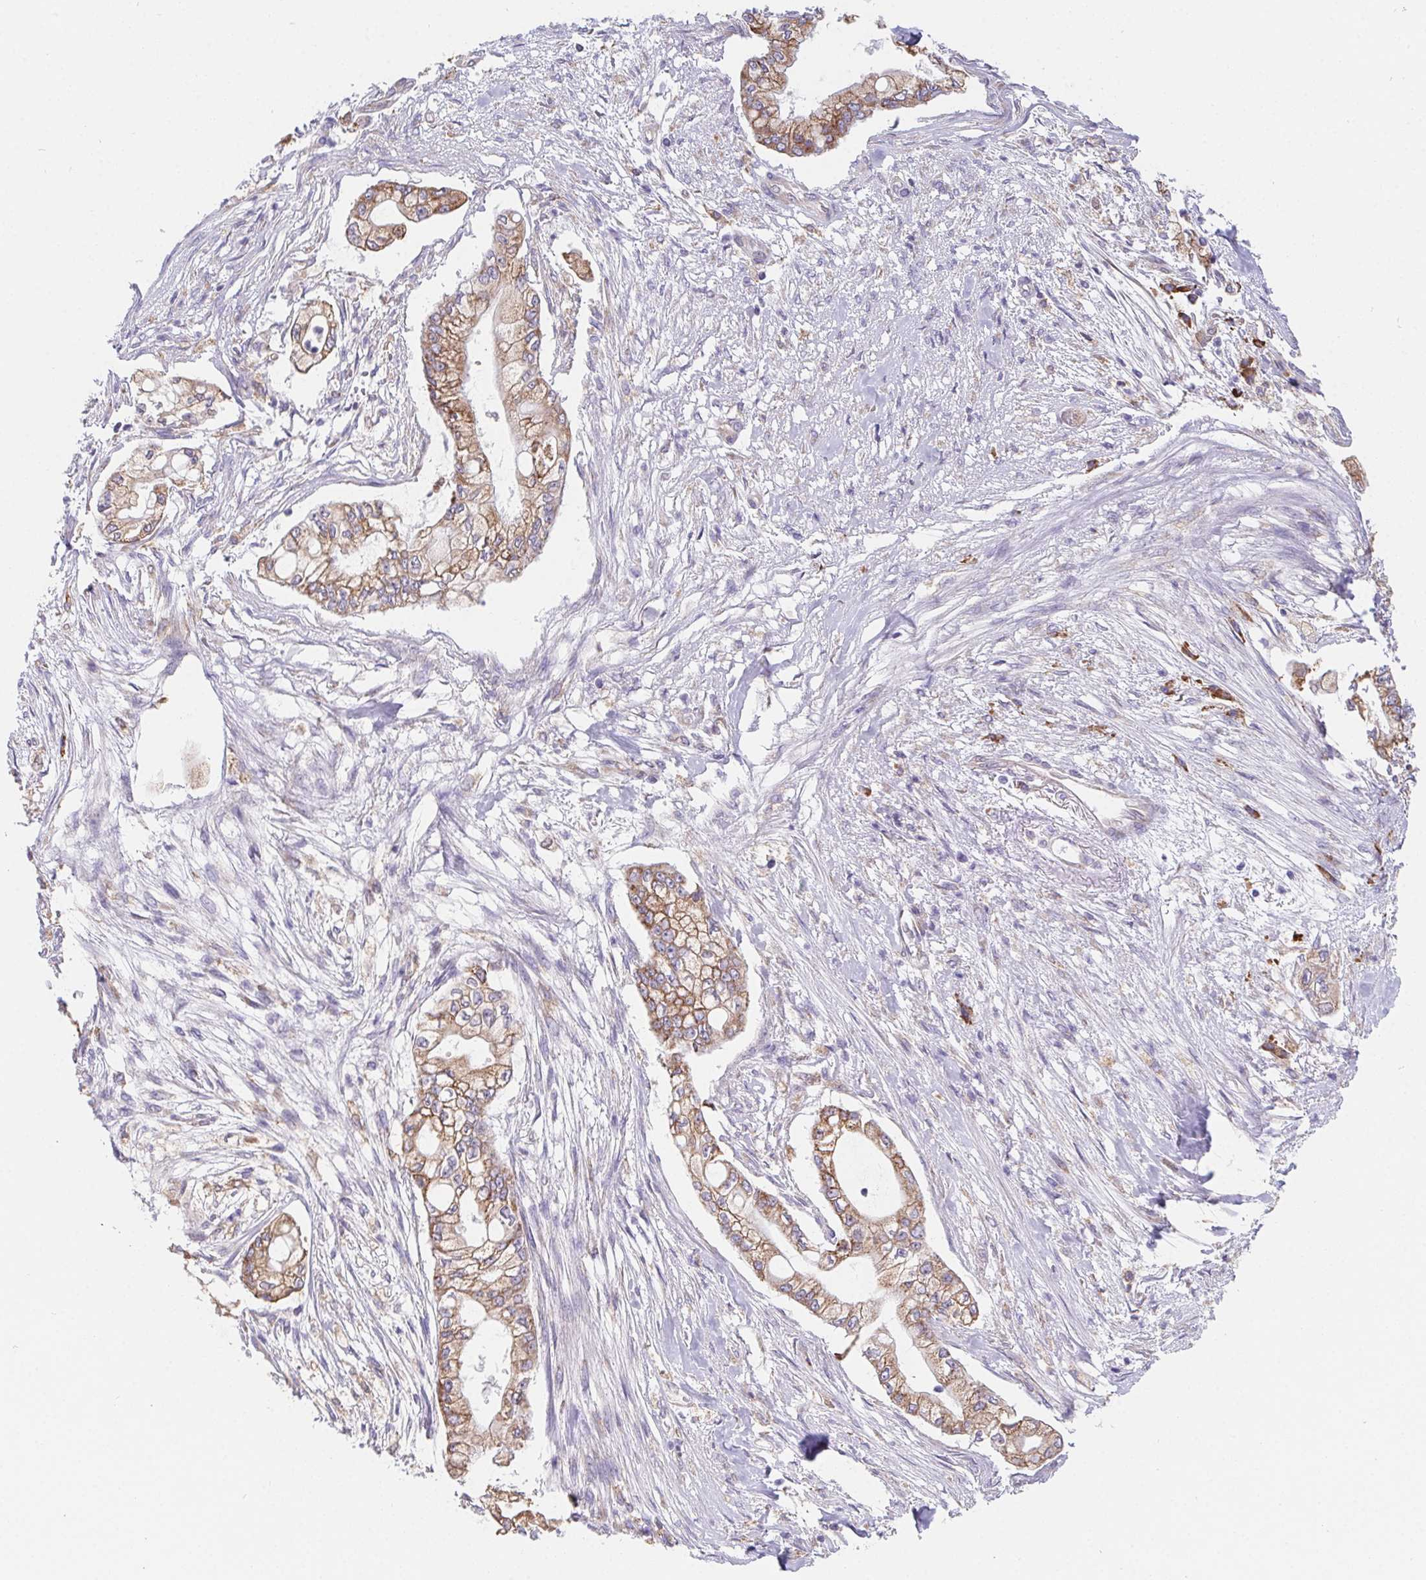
{"staining": {"intensity": "moderate", "quantity": ">75%", "location": "cytoplasmic/membranous"}, "tissue": "pancreatic cancer", "cell_type": "Tumor cells", "image_type": "cancer", "snomed": [{"axis": "morphology", "description": "Adenocarcinoma, NOS"}, {"axis": "topography", "description": "Pancreas"}], "caption": "Moderate cytoplasmic/membranous protein positivity is present in approximately >75% of tumor cells in pancreatic cancer. Using DAB (3,3'-diaminobenzidine) (brown) and hematoxylin (blue) stains, captured at high magnification using brightfield microscopy.", "gene": "ADAM8", "patient": {"sex": "female", "age": 69}}